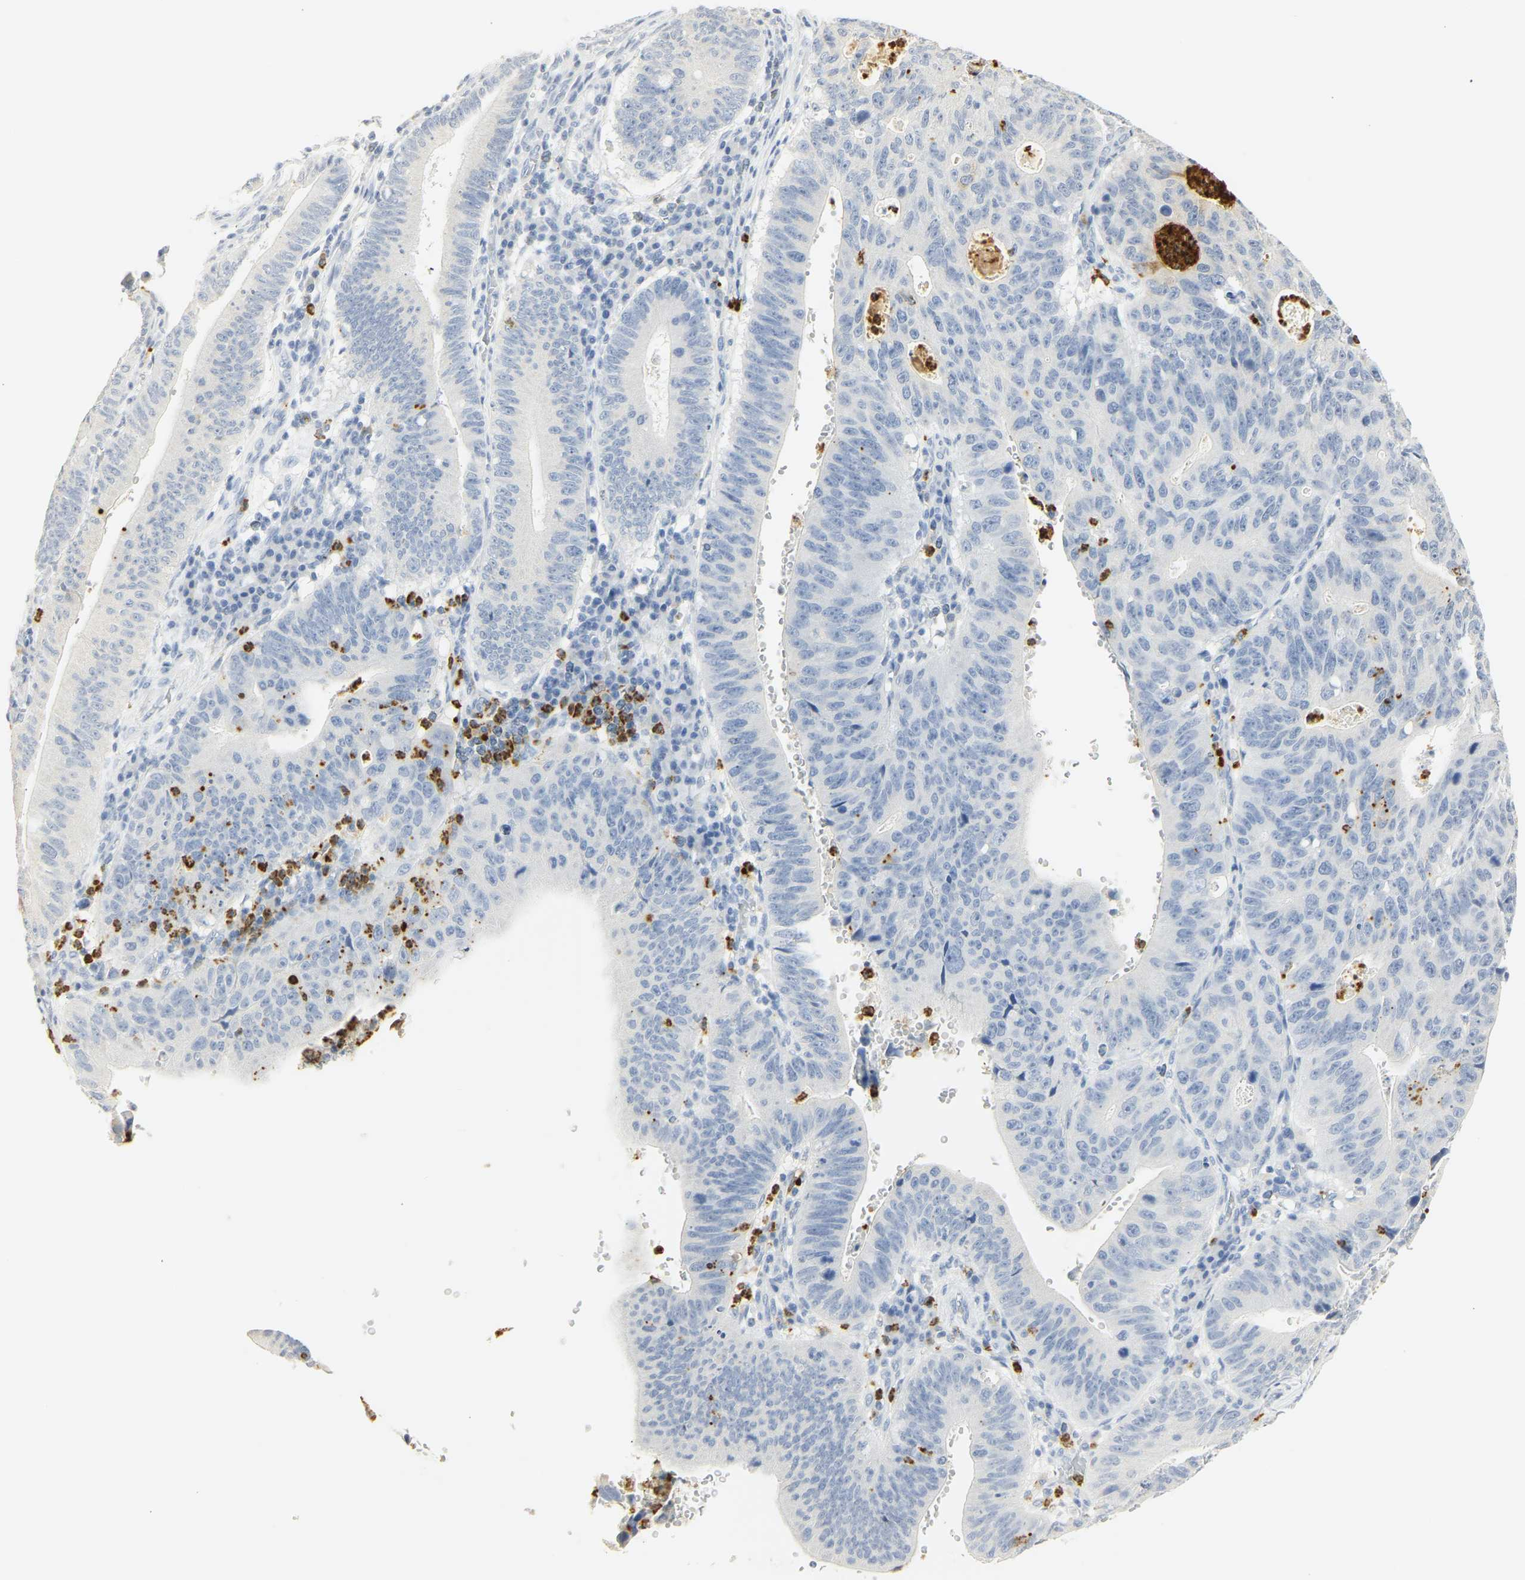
{"staining": {"intensity": "negative", "quantity": "none", "location": "none"}, "tissue": "stomach cancer", "cell_type": "Tumor cells", "image_type": "cancer", "snomed": [{"axis": "morphology", "description": "Adenocarcinoma, NOS"}, {"axis": "topography", "description": "Stomach"}], "caption": "This is an IHC micrograph of human stomach adenocarcinoma. There is no staining in tumor cells.", "gene": "MPO", "patient": {"sex": "male", "age": 59}}